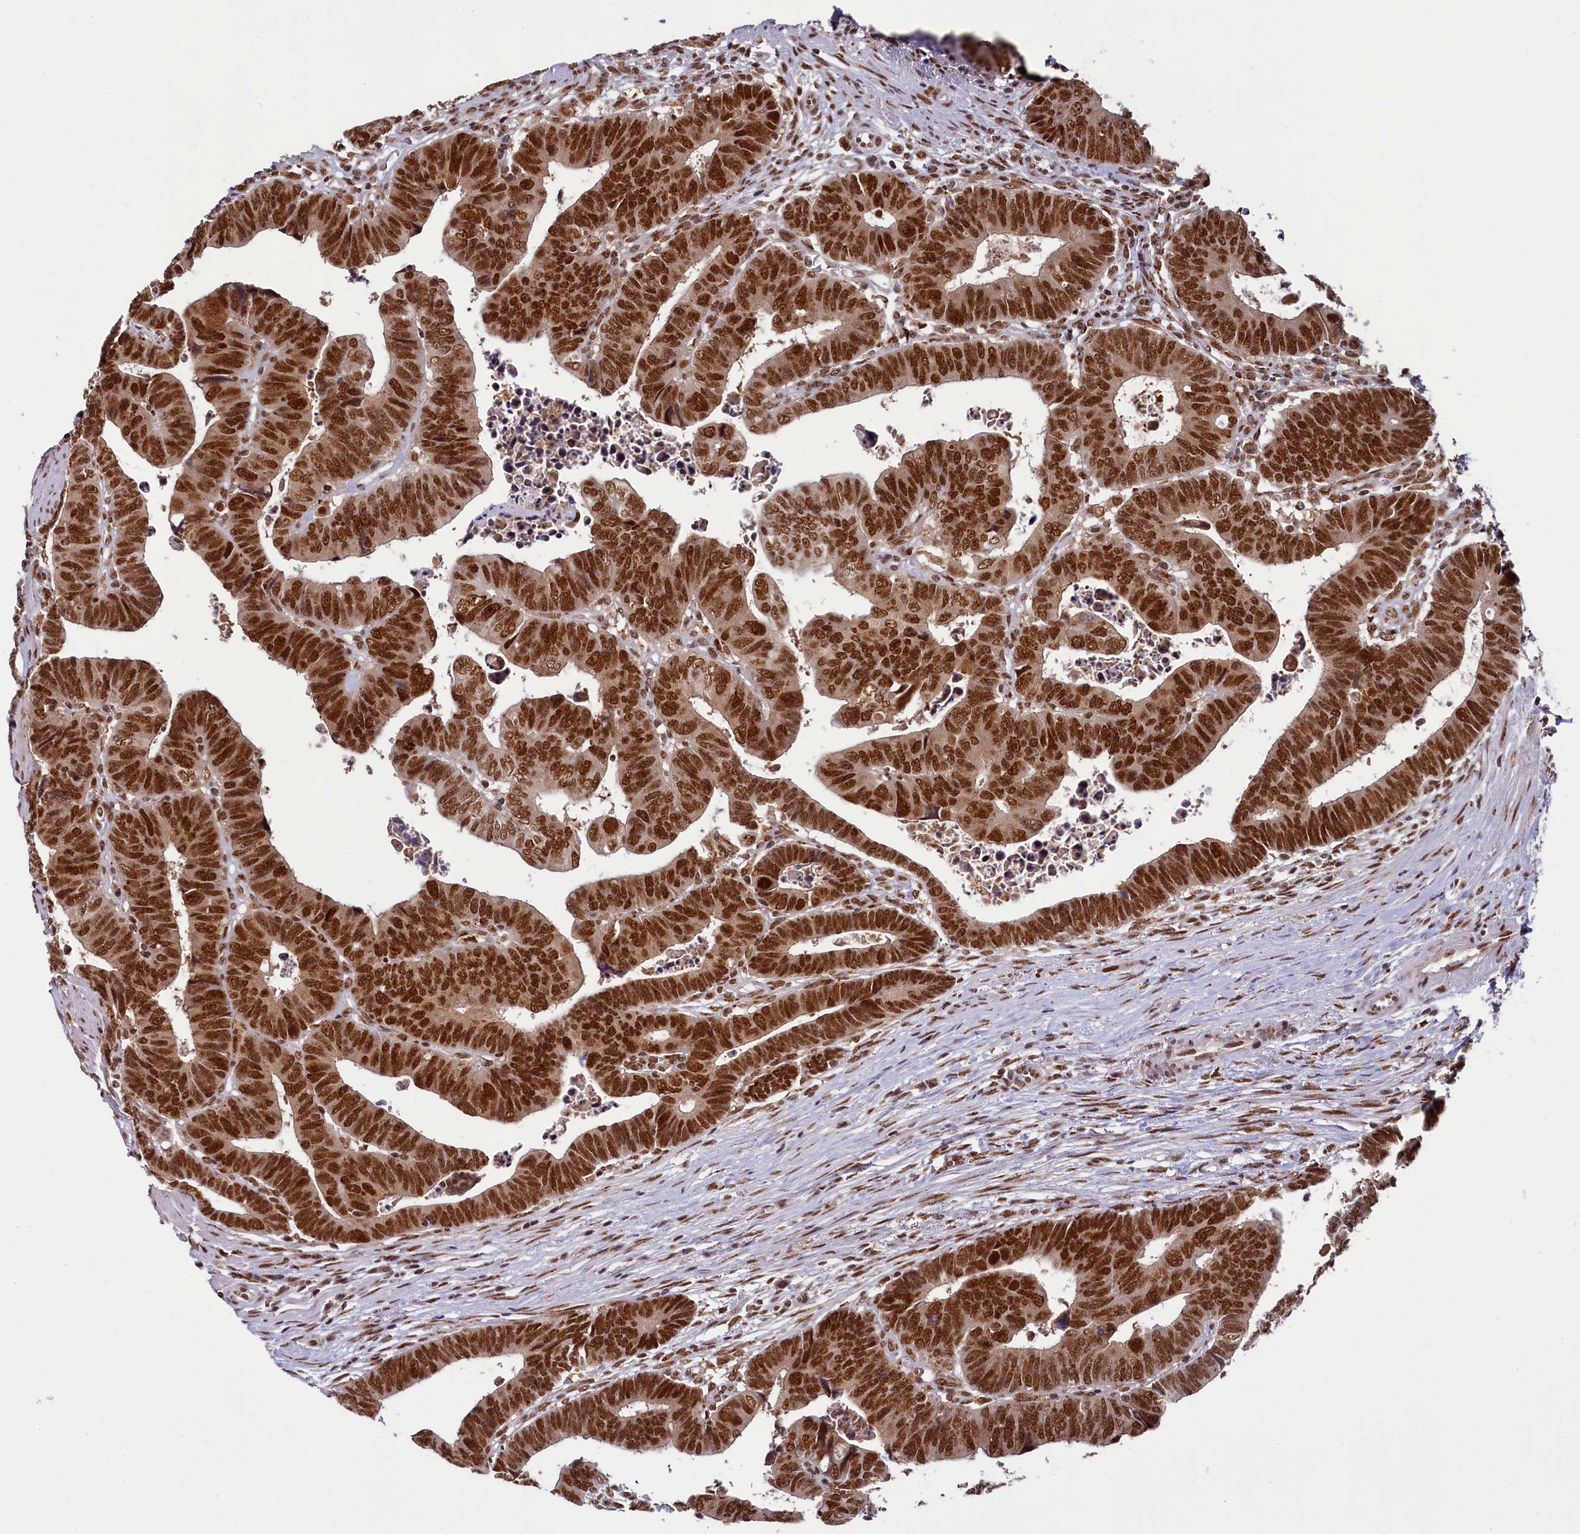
{"staining": {"intensity": "strong", "quantity": ">75%", "location": "nuclear"}, "tissue": "colorectal cancer", "cell_type": "Tumor cells", "image_type": "cancer", "snomed": [{"axis": "morphology", "description": "Normal tissue, NOS"}, {"axis": "morphology", "description": "Adenocarcinoma, NOS"}, {"axis": "topography", "description": "Rectum"}], "caption": "Colorectal adenocarcinoma stained for a protein shows strong nuclear positivity in tumor cells.", "gene": "PPHLN1", "patient": {"sex": "female", "age": 65}}